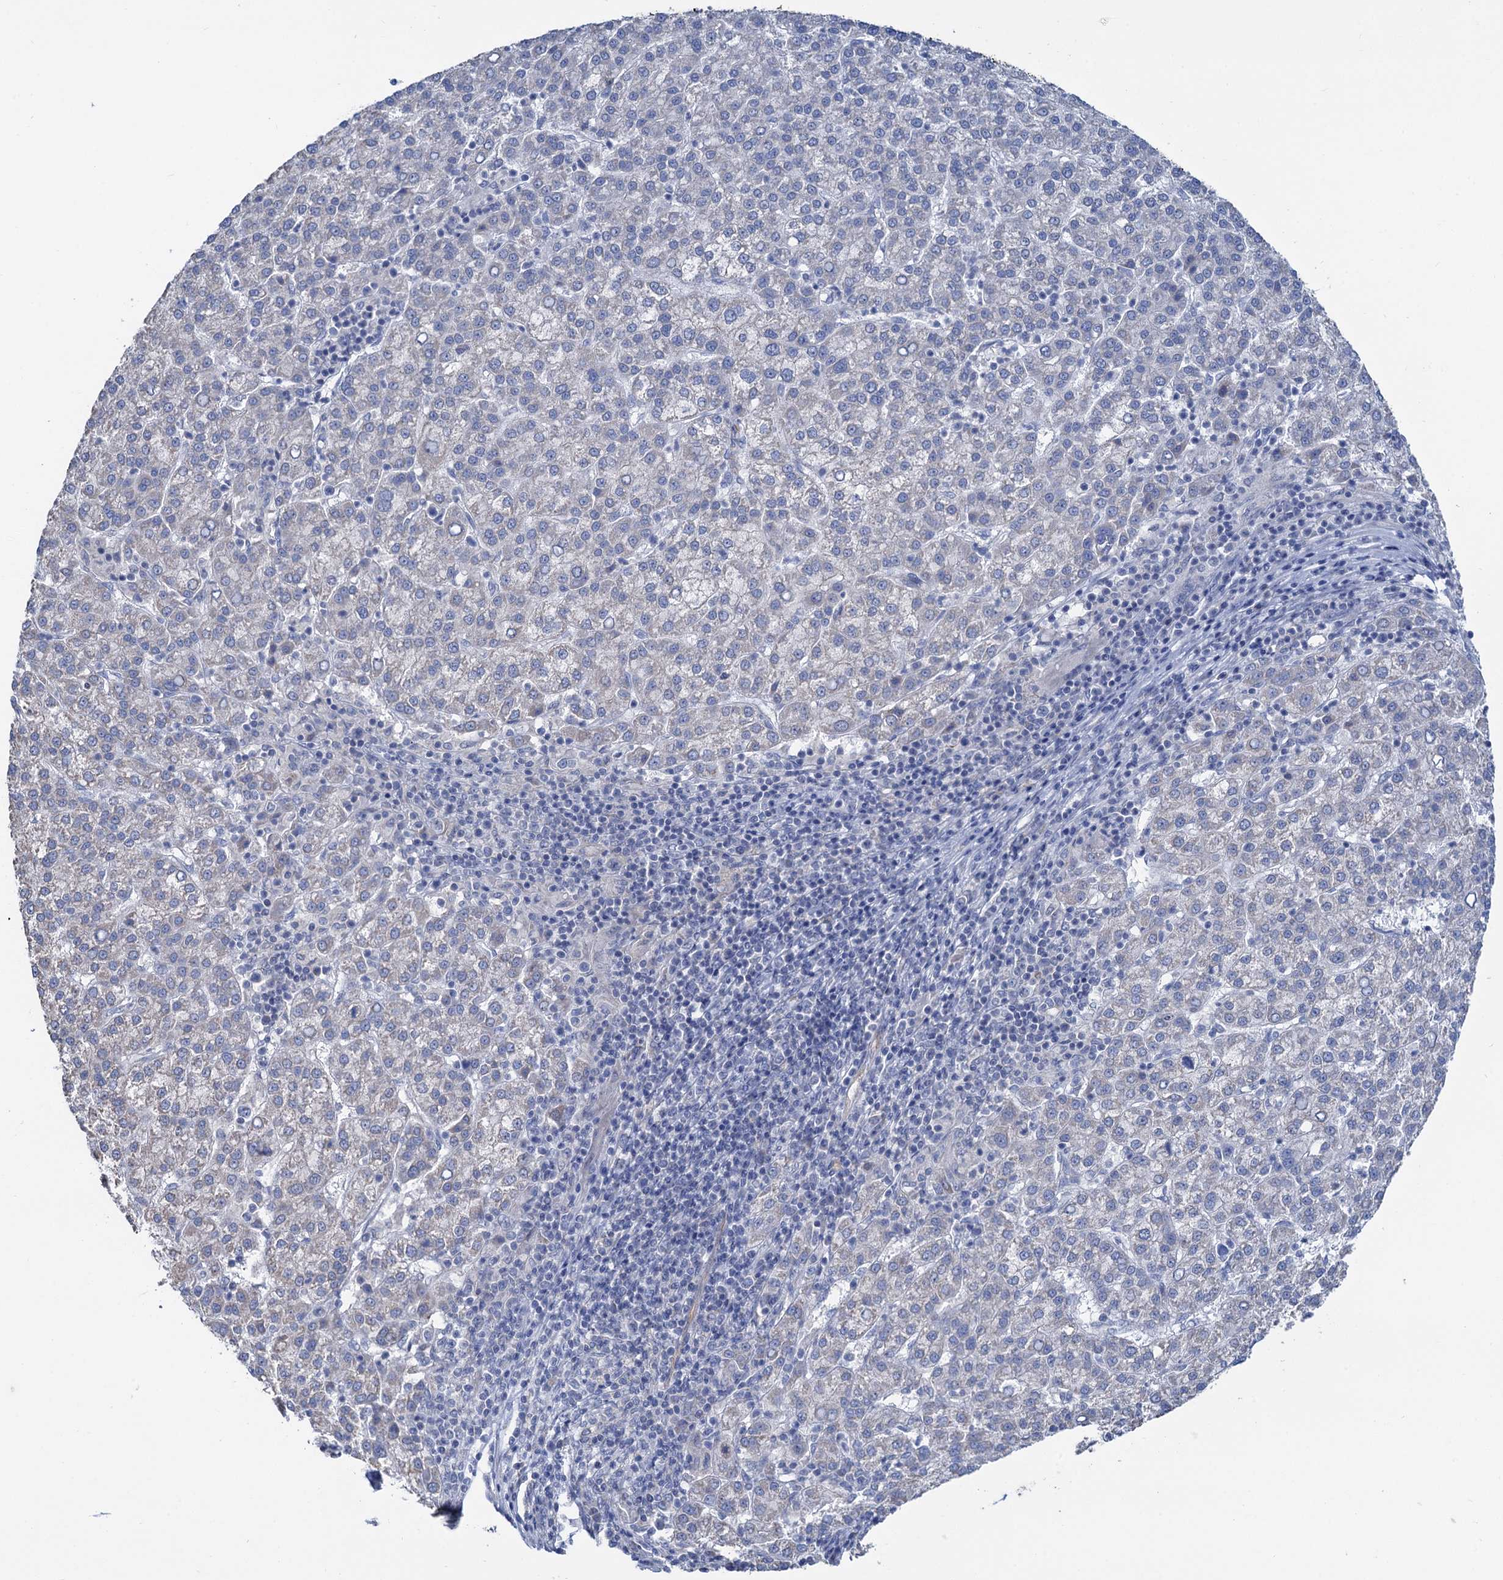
{"staining": {"intensity": "negative", "quantity": "none", "location": "none"}, "tissue": "liver cancer", "cell_type": "Tumor cells", "image_type": "cancer", "snomed": [{"axis": "morphology", "description": "Carcinoma, Hepatocellular, NOS"}, {"axis": "topography", "description": "Liver"}], "caption": "IHC histopathology image of hepatocellular carcinoma (liver) stained for a protein (brown), which demonstrates no positivity in tumor cells. The staining is performed using DAB brown chromogen with nuclei counter-stained in using hematoxylin.", "gene": "PLLP", "patient": {"sex": "female", "age": 58}}